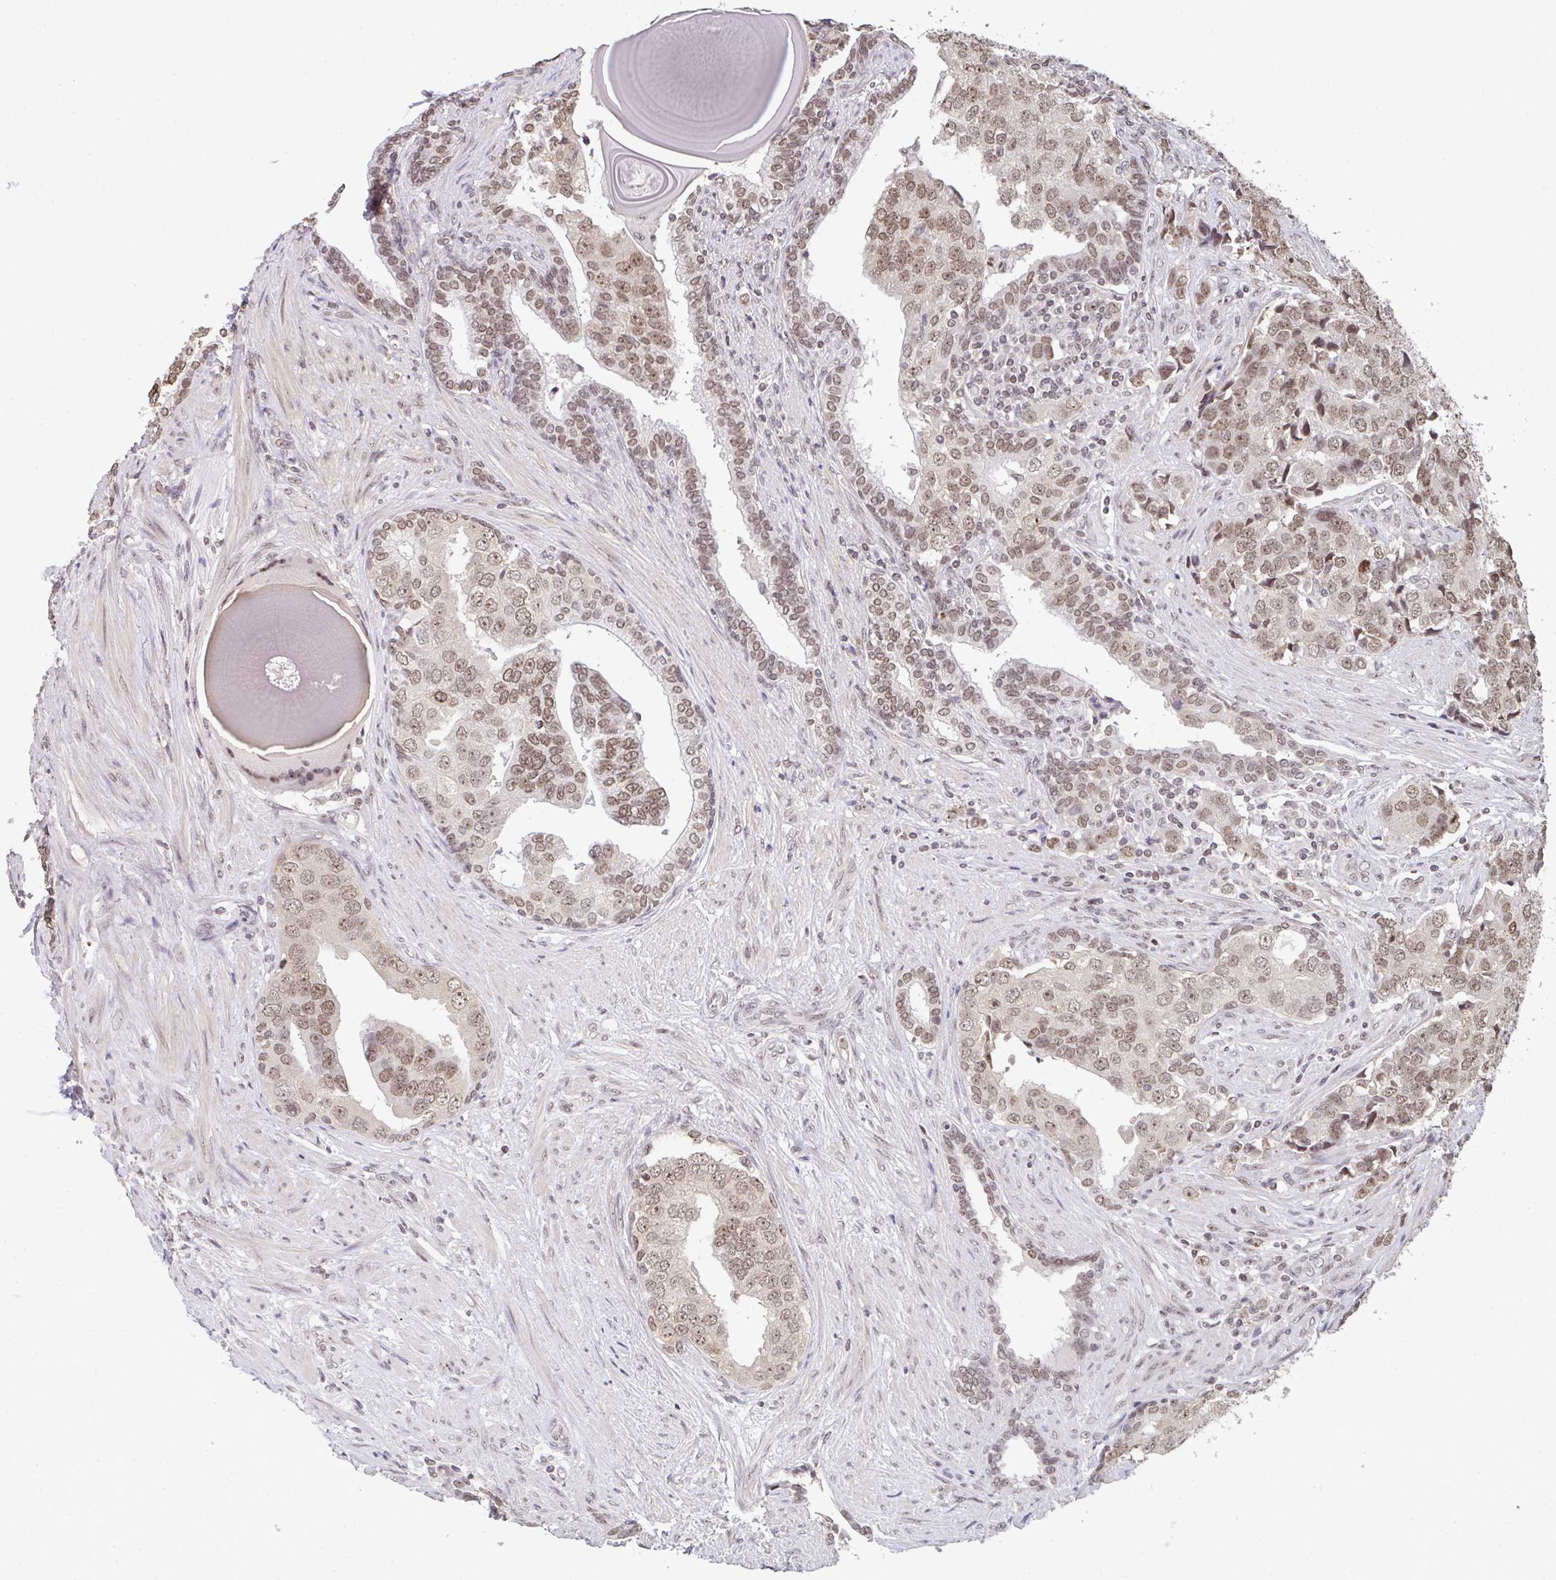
{"staining": {"intensity": "moderate", "quantity": ">75%", "location": "nuclear"}, "tissue": "prostate cancer", "cell_type": "Tumor cells", "image_type": "cancer", "snomed": [{"axis": "morphology", "description": "Adenocarcinoma, High grade"}, {"axis": "topography", "description": "Prostate"}], "caption": "Prostate adenocarcinoma (high-grade) stained with a brown dye displays moderate nuclear positive positivity in approximately >75% of tumor cells.", "gene": "DKC1", "patient": {"sex": "male", "age": 68}}